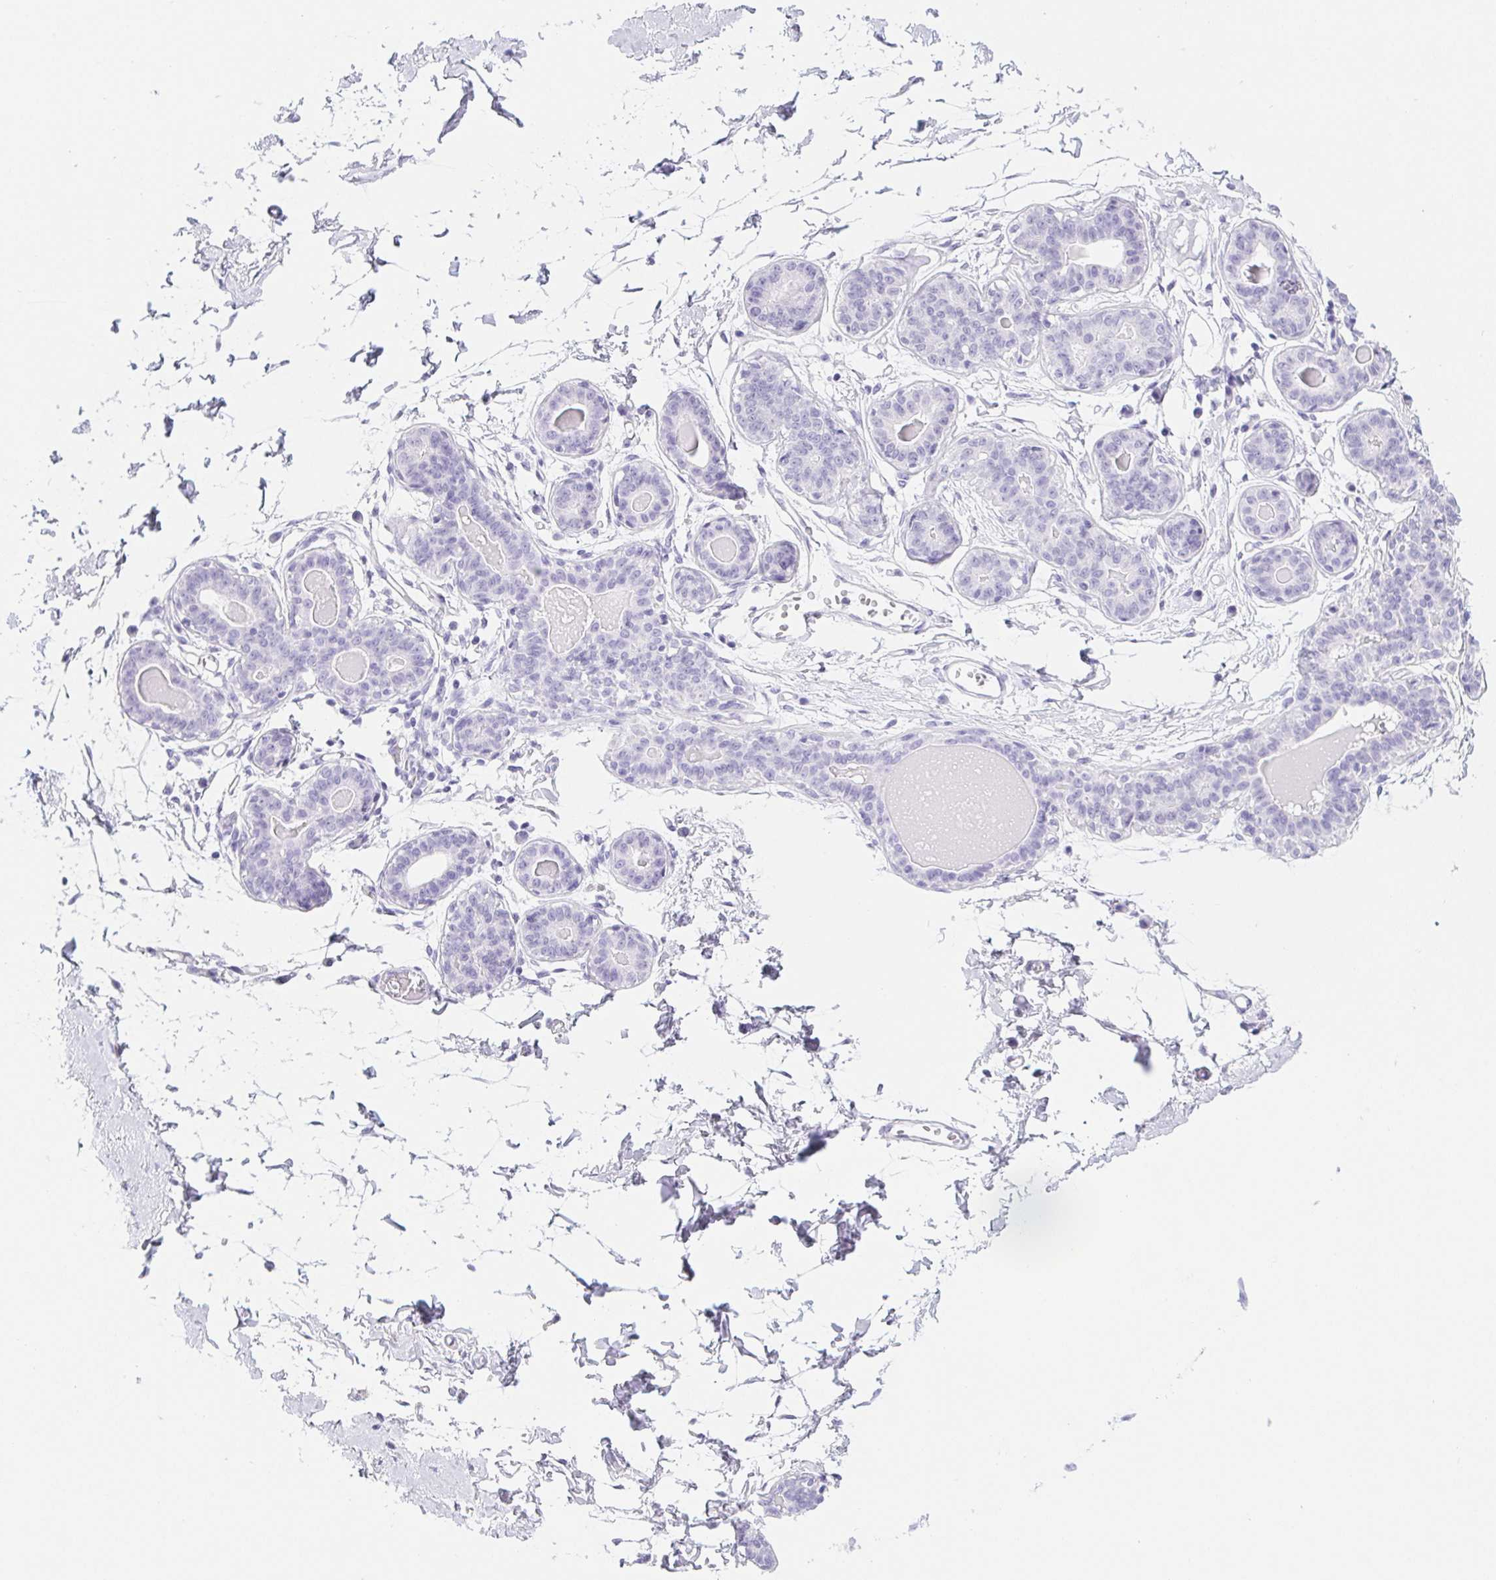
{"staining": {"intensity": "negative", "quantity": "none", "location": "none"}, "tissue": "breast", "cell_type": "Adipocytes", "image_type": "normal", "snomed": [{"axis": "morphology", "description": "Normal tissue, NOS"}, {"axis": "topography", "description": "Breast"}], "caption": "Breast was stained to show a protein in brown. There is no significant positivity in adipocytes. Brightfield microscopy of immunohistochemistry (IHC) stained with DAB (3,3'-diaminobenzidine) (brown) and hematoxylin (blue), captured at high magnification.", "gene": "PNLIP", "patient": {"sex": "female", "age": 45}}